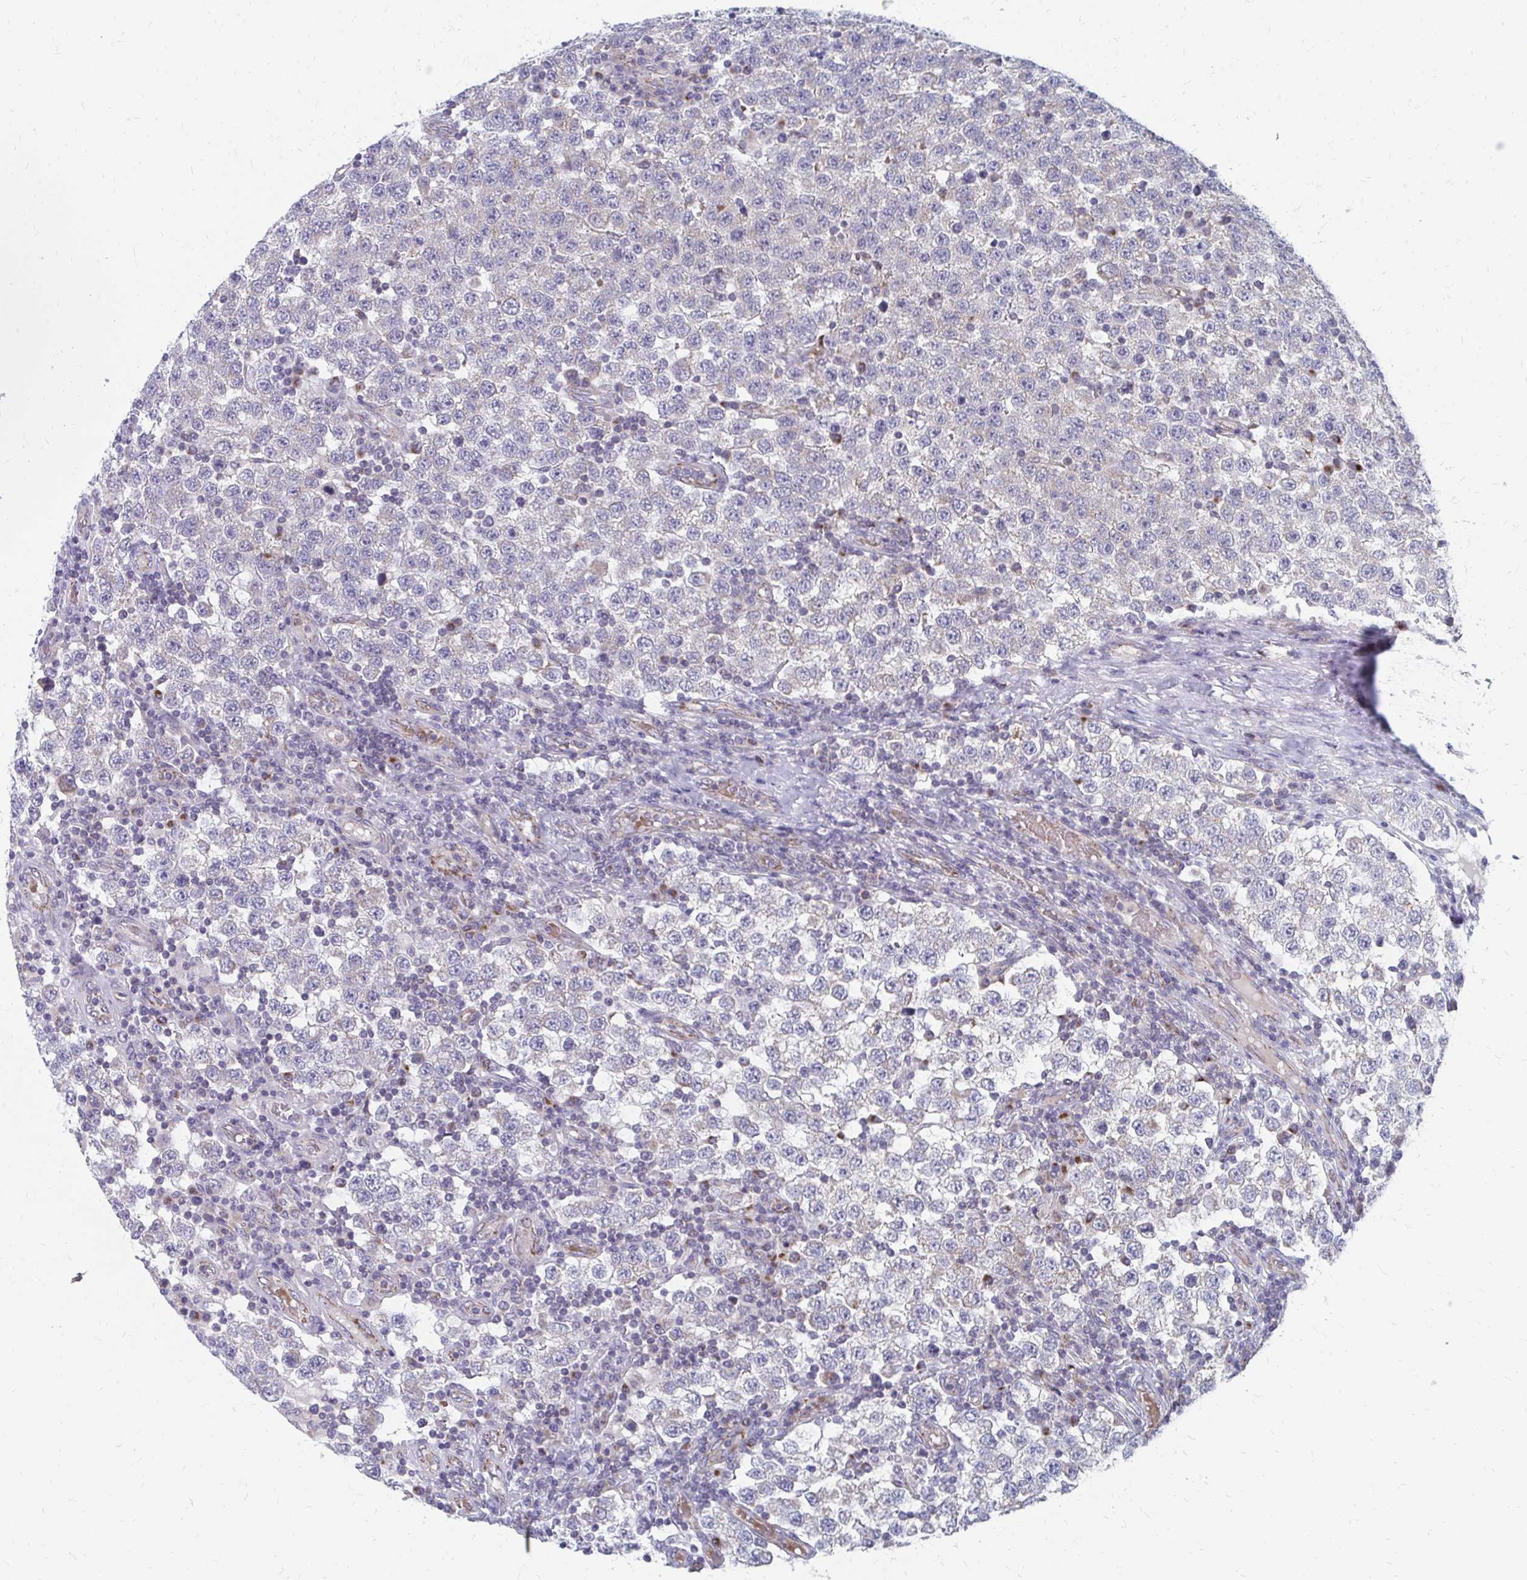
{"staining": {"intensity": "negative", "quantity": "none", "location": "none"}, "tissue": "testis cancer", "cell_type": "Tumor cells", "image_type": "cancer", "snomed": [{"axis": "morphology", "description": "Seminoma, NOS"}, {"axis": "topography", "description": "Testis"}], "caption": "Immunohistochemistry (IHC) histopathology image of testis cancer (seminoma) stained for a protein (brown), which displays no staining in tumor cells.", "gene": "PABIR3", "patient": {"sex": "male", "age": 34}}